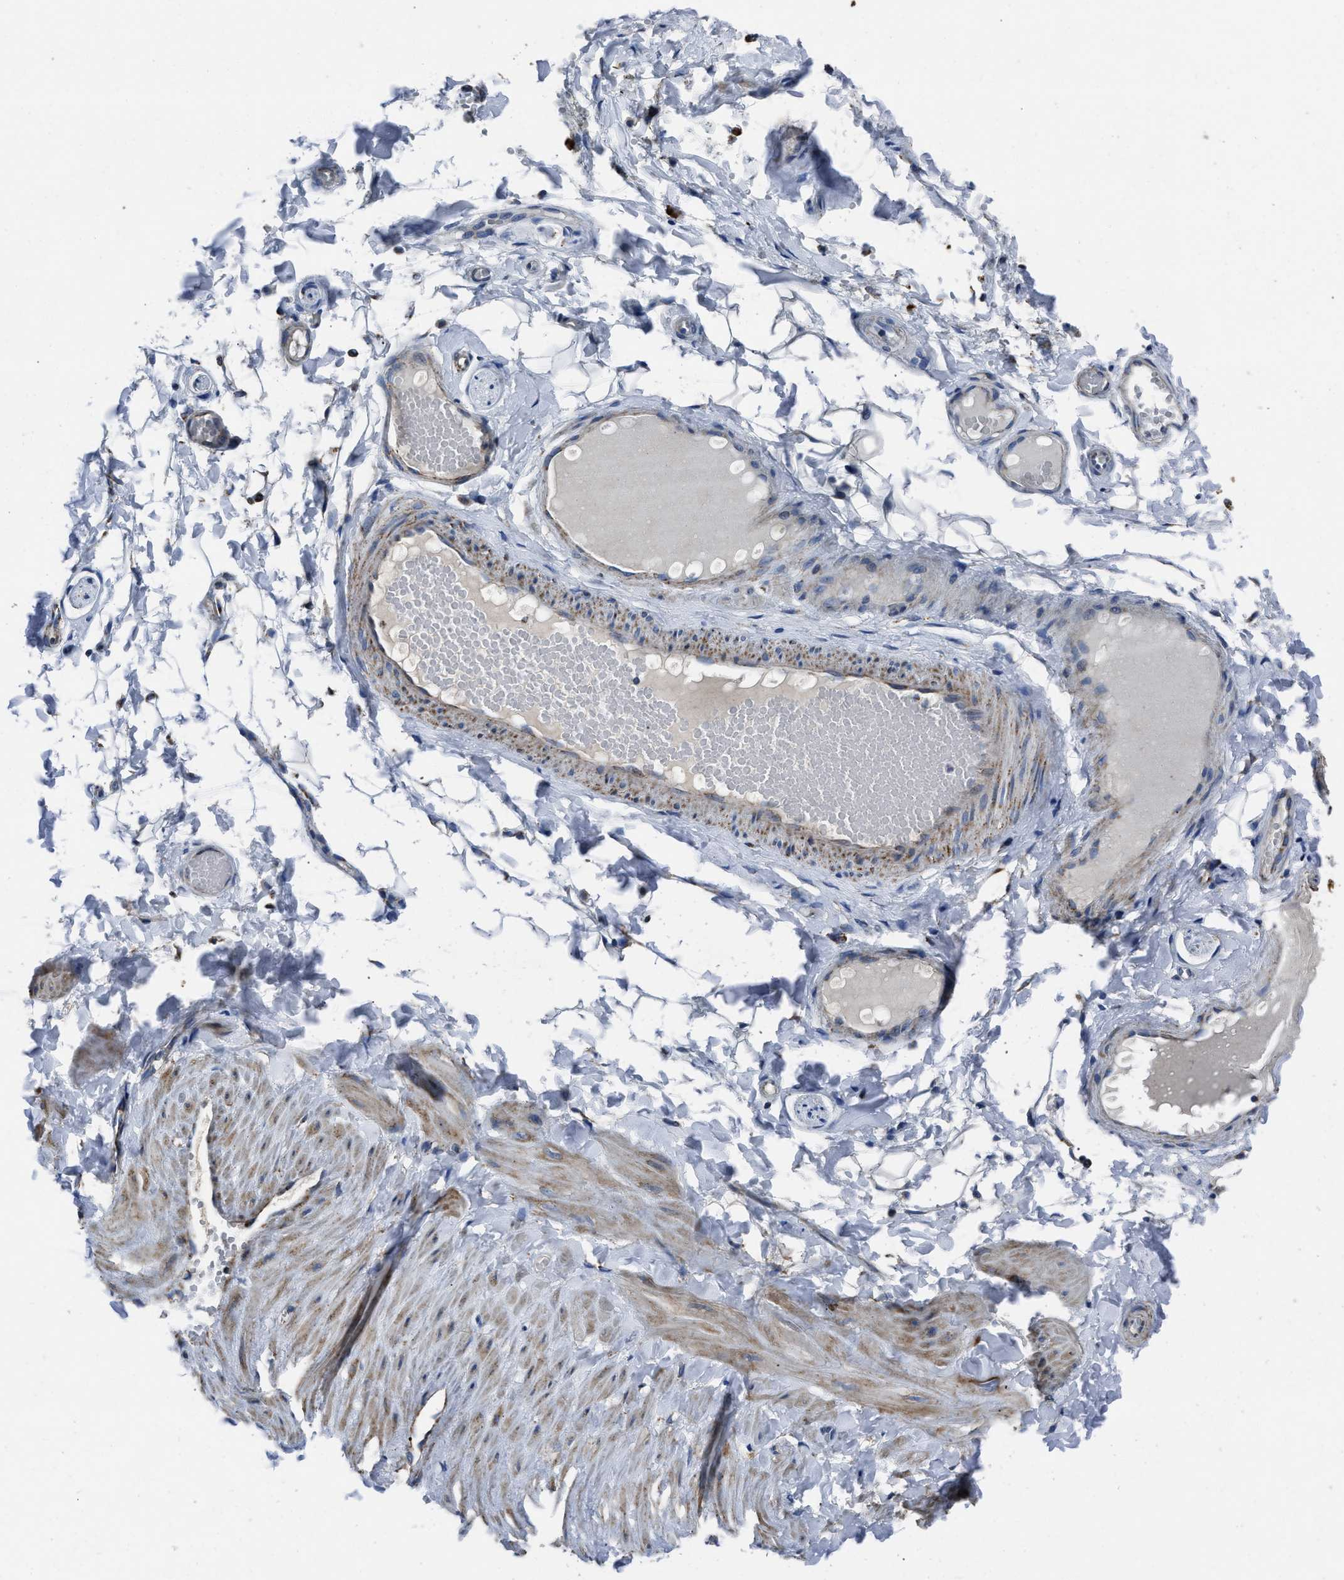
{"staining": {"intensity": "weak", "quantity": "25%-75%", "location": "cytoplasmic/membranous"}, "tissue": "adipose tissue", "cell_type": "Adipocytes", "image_type": "normal", "snomed": [{"axis": "morphology", "description": "Normal tissue, NOS"}, {"axis": "topography", "description": "Adipose tissue"}, {"axis": "topography", "description": "Vascular tissue"}, {"axis": "topography", "description": "Peripheral nerve tissue"}], "caption": "Weak cytoplasmic/membranous positivity is seen in about 25%-75% of adipocytes in benign adipose tissue.", "gene": "NSD3", "patient": {"sex": "male", "age": 25}}